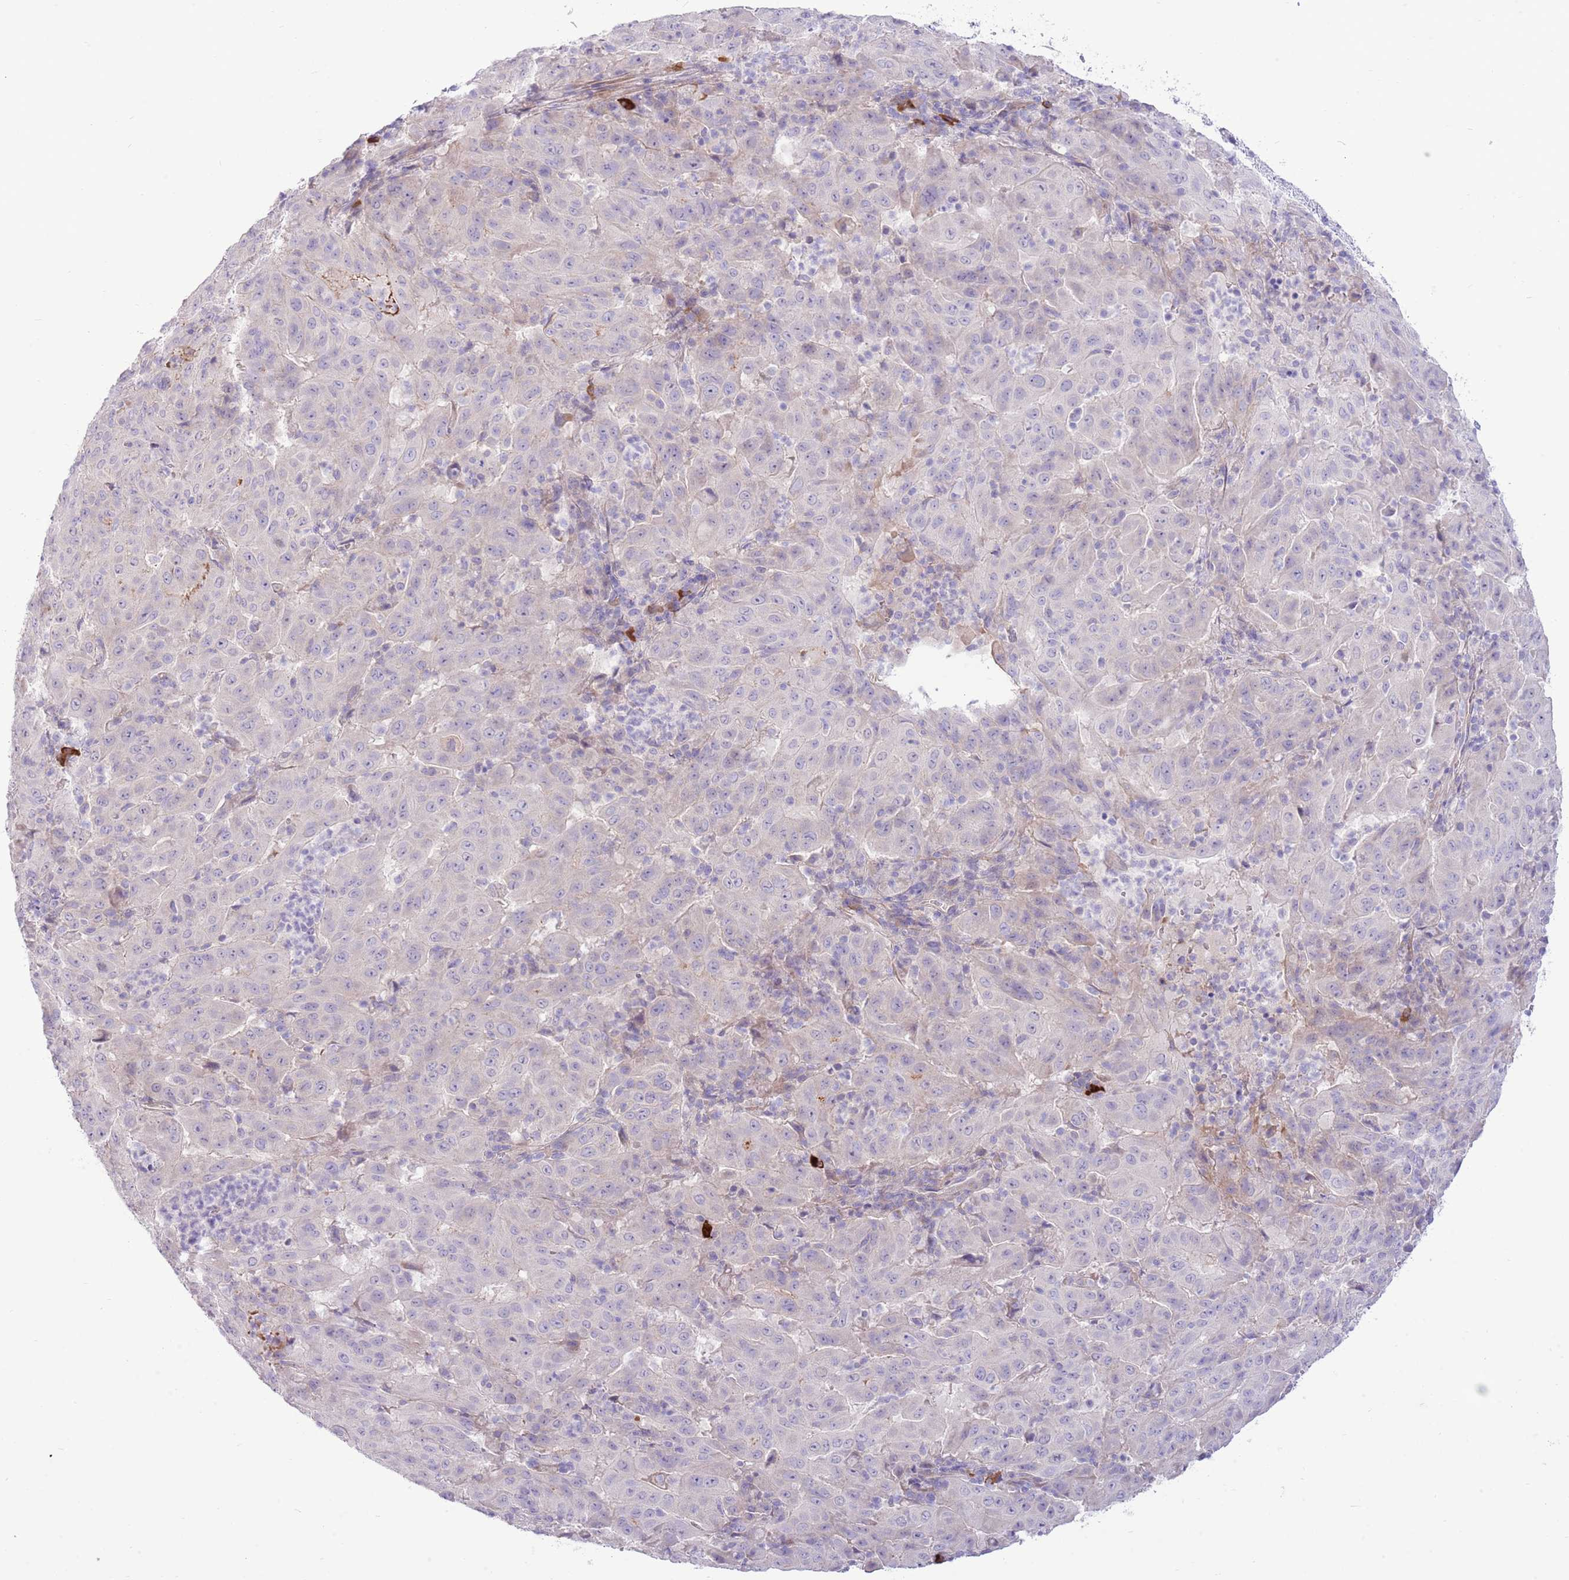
{"staining": {"intensity": "negative", "quantity": "none", "location": "none"}, "tissue": "pancreatic cancer", "cell_type": "Tumor cells", "image_type": "cancer", "snomed": [{"axis": "morphology", "description": "Adenocarcinoma, NOS"}, {"axis": "topography", "description": "Pancreas"}], "caption": "This is an immunohistochemistry (IHC) micrograph of pancreatic adenocarcinoma. There is no positivity in tumor cells.", "gene": "ZC4H2", "patient": {"sex": "male", "age": 63}}